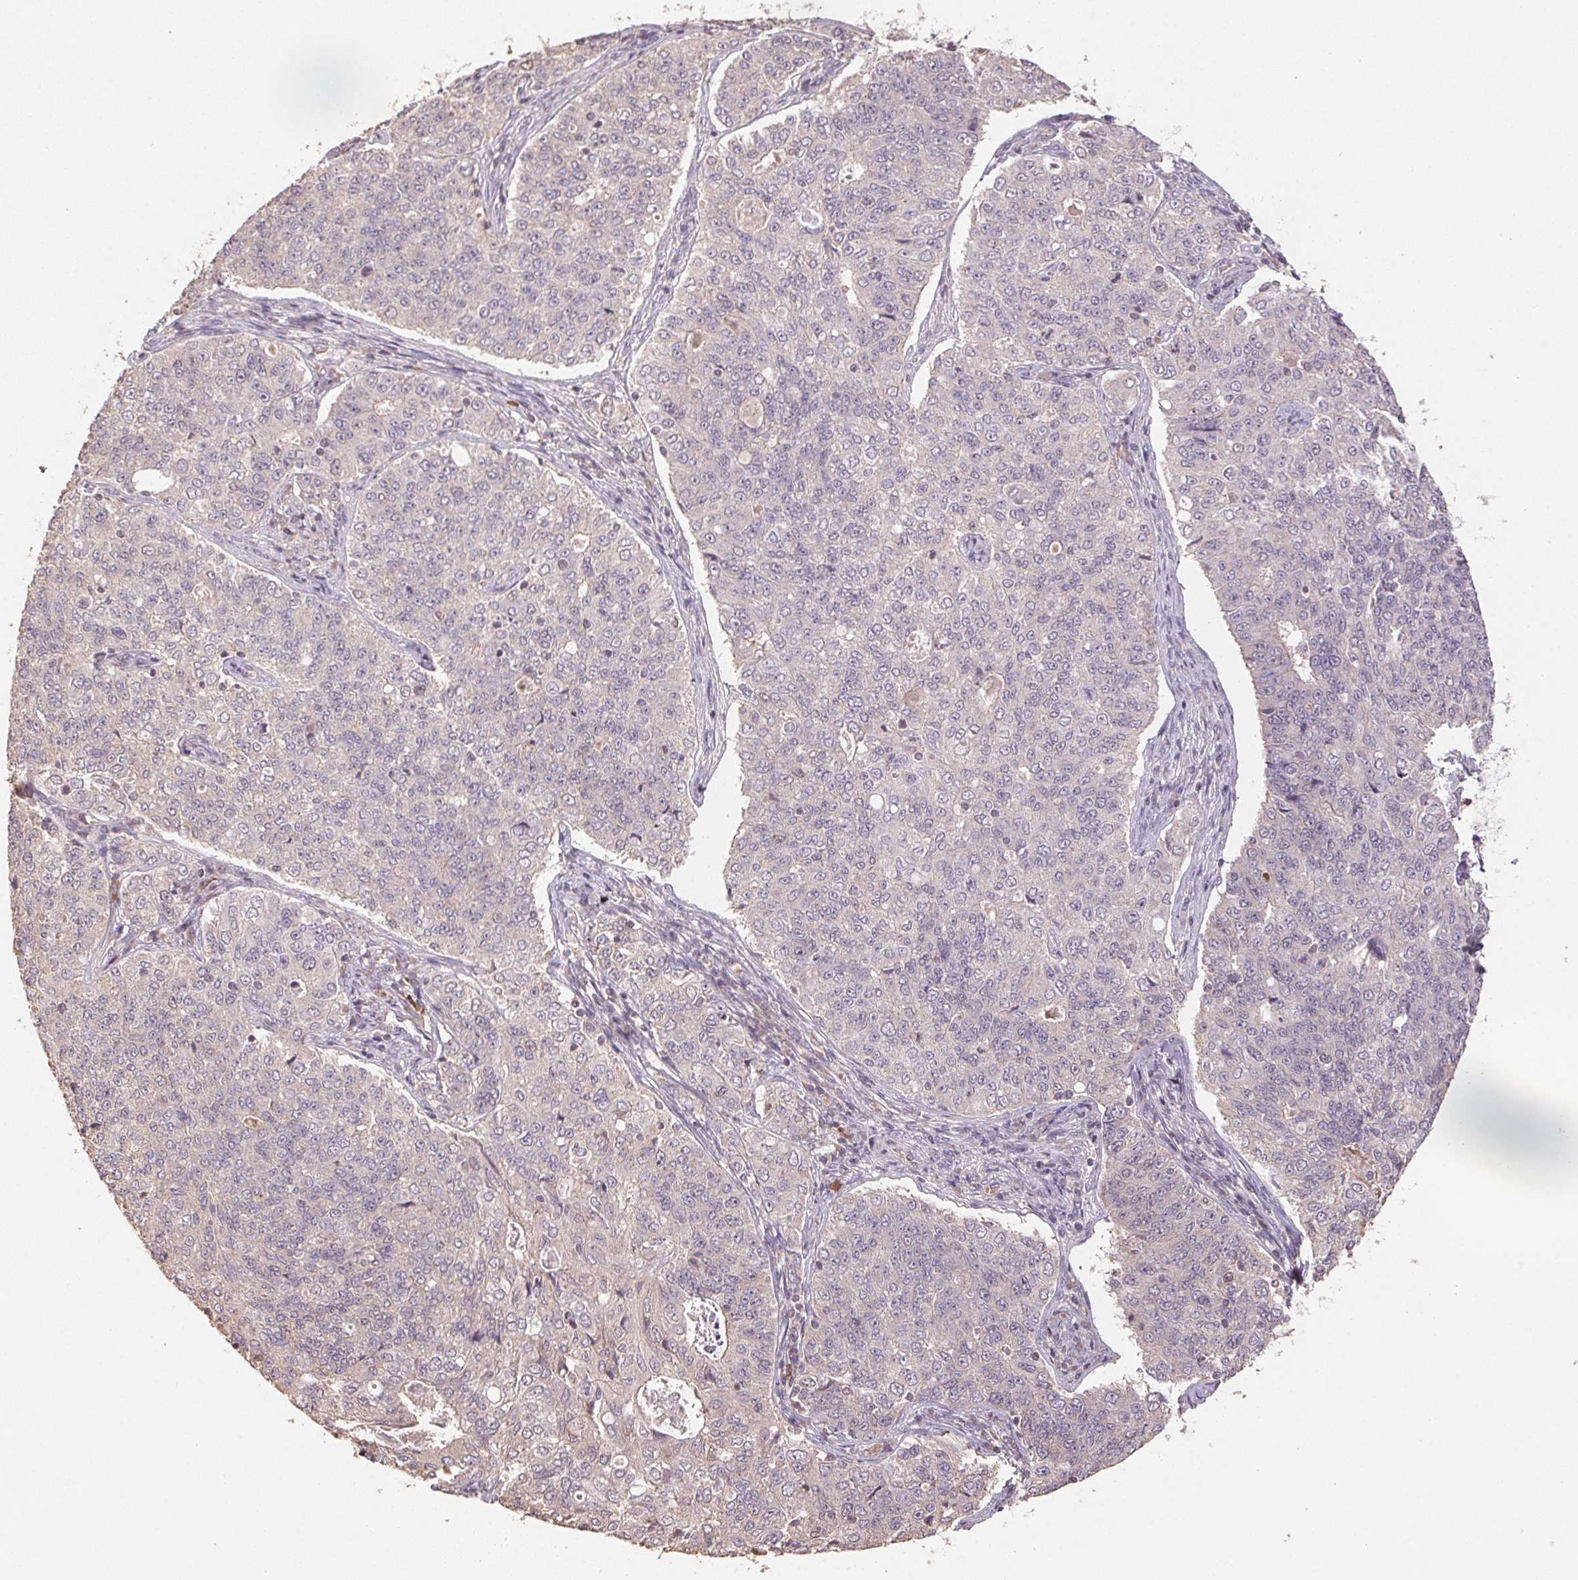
{"staining": {"intensity": "negative", "quantity": "none", "location": "none"}, "tissue": "endometrial cancer", "cell_type": "Tumor cells", "image_type": "cancer", "snomed": [{"axis": "morphology", "description": "Adenocarcinoma, NOS"}, {"axis": "topography", "description": "Endometrium"}], "caption": "IHC micrograph of endometrial cancer stained for a protein (brown), which displays no positivity in tumor cells. Brightfield microscopy of immunohistochemistry (IHC) stained with DAB (brown) and hematoxylin (blue), captured at high magnification.", "gene": "CENPF", "patient": {"sex": "female", "age": 43}}